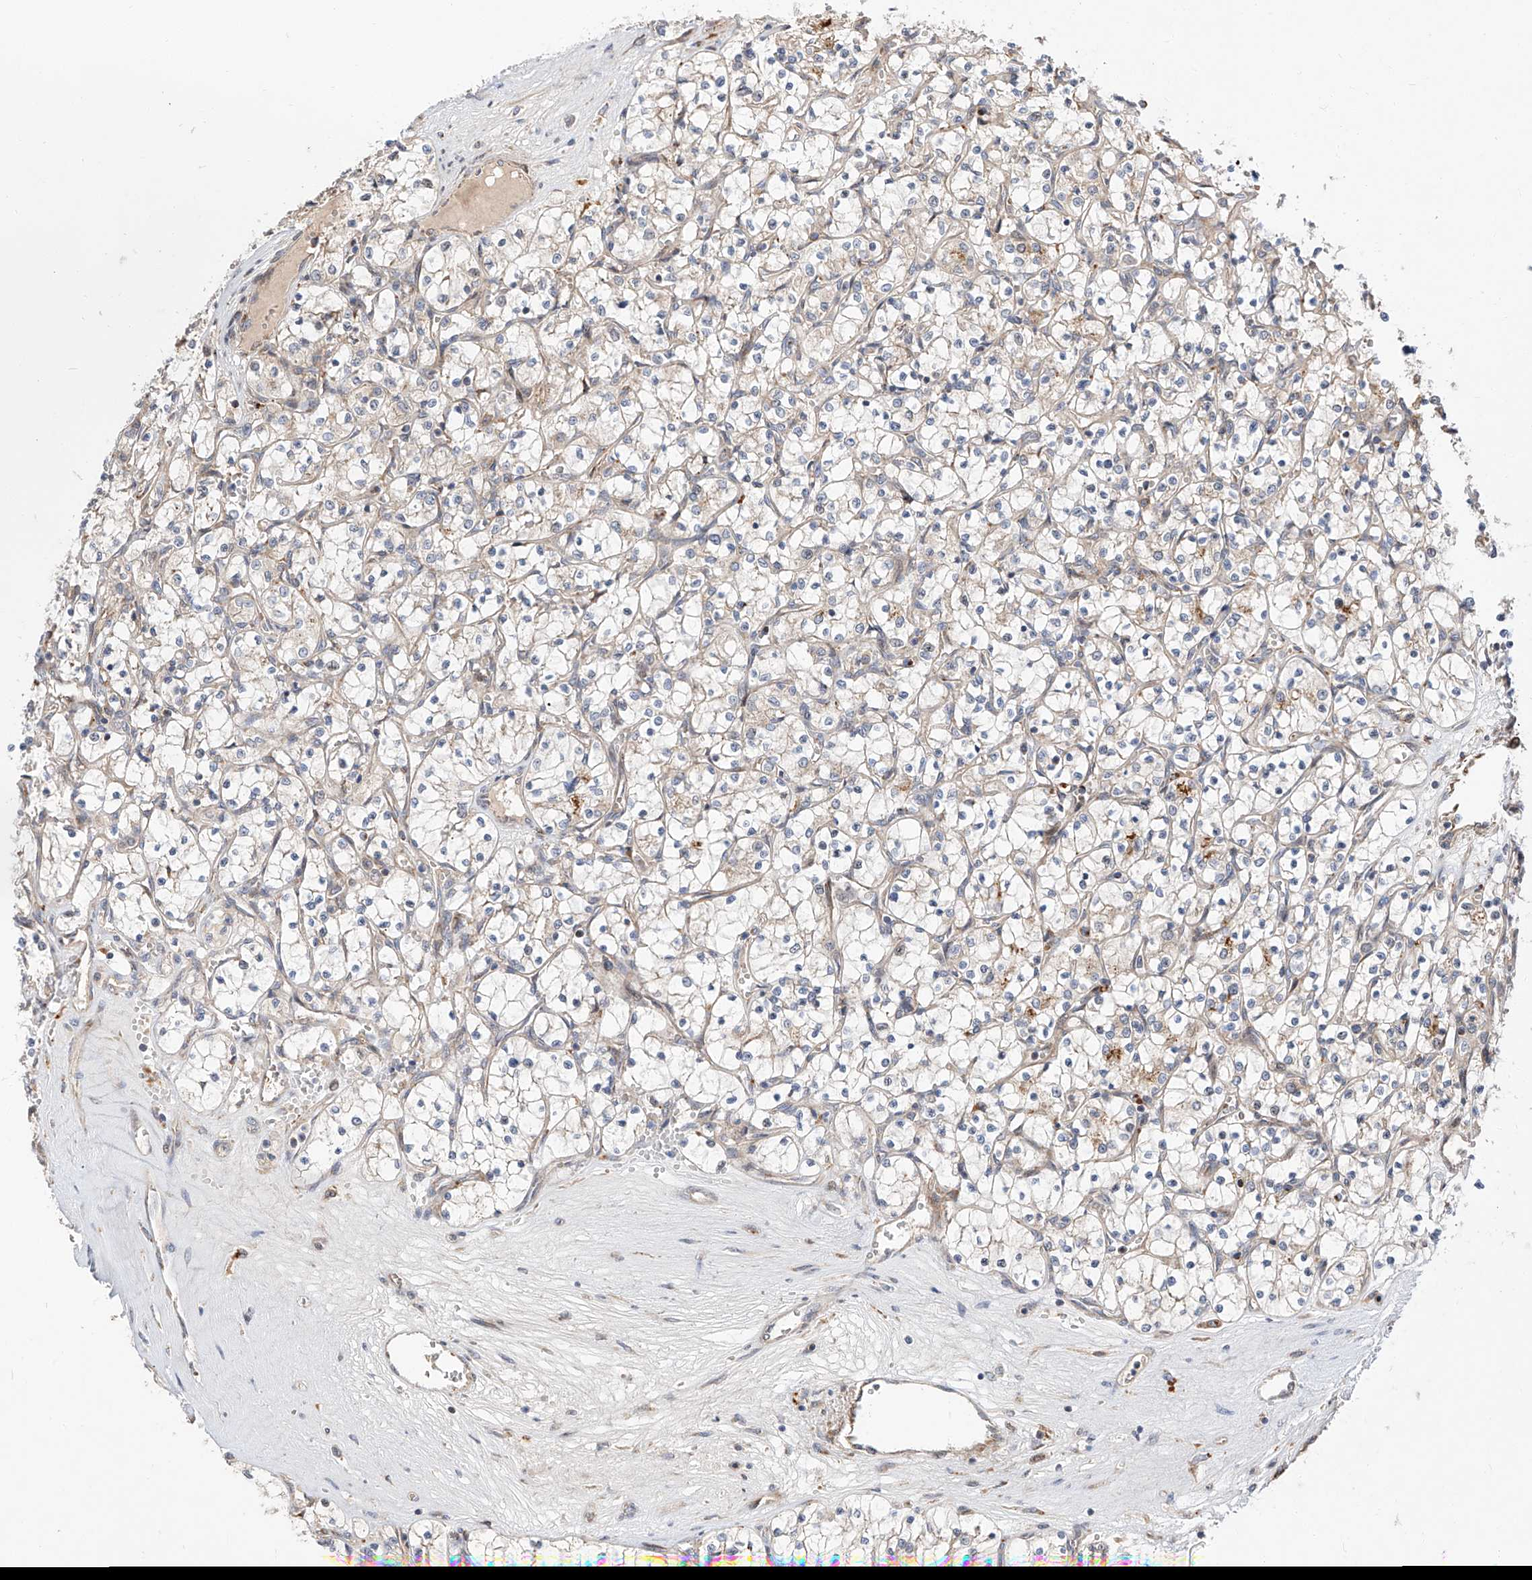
{"staining": {"intensity": "negative", "quantity": "none", "location": "none"}, "tissue": "renal cancer", "cell_type": "Tumor cells", "image_type": "cancer", "snomed": [{"axis": "morphology", "description": "Adenocarcinoma, NOS"}, {"axis": "topography", "description": "Kidney"}], "caption": "Micrograph shows no protein staining in tumor cells of renal cancer tissue.", "gene": "DIRAS3", "patient": {"sex": "female", "age": 69}}